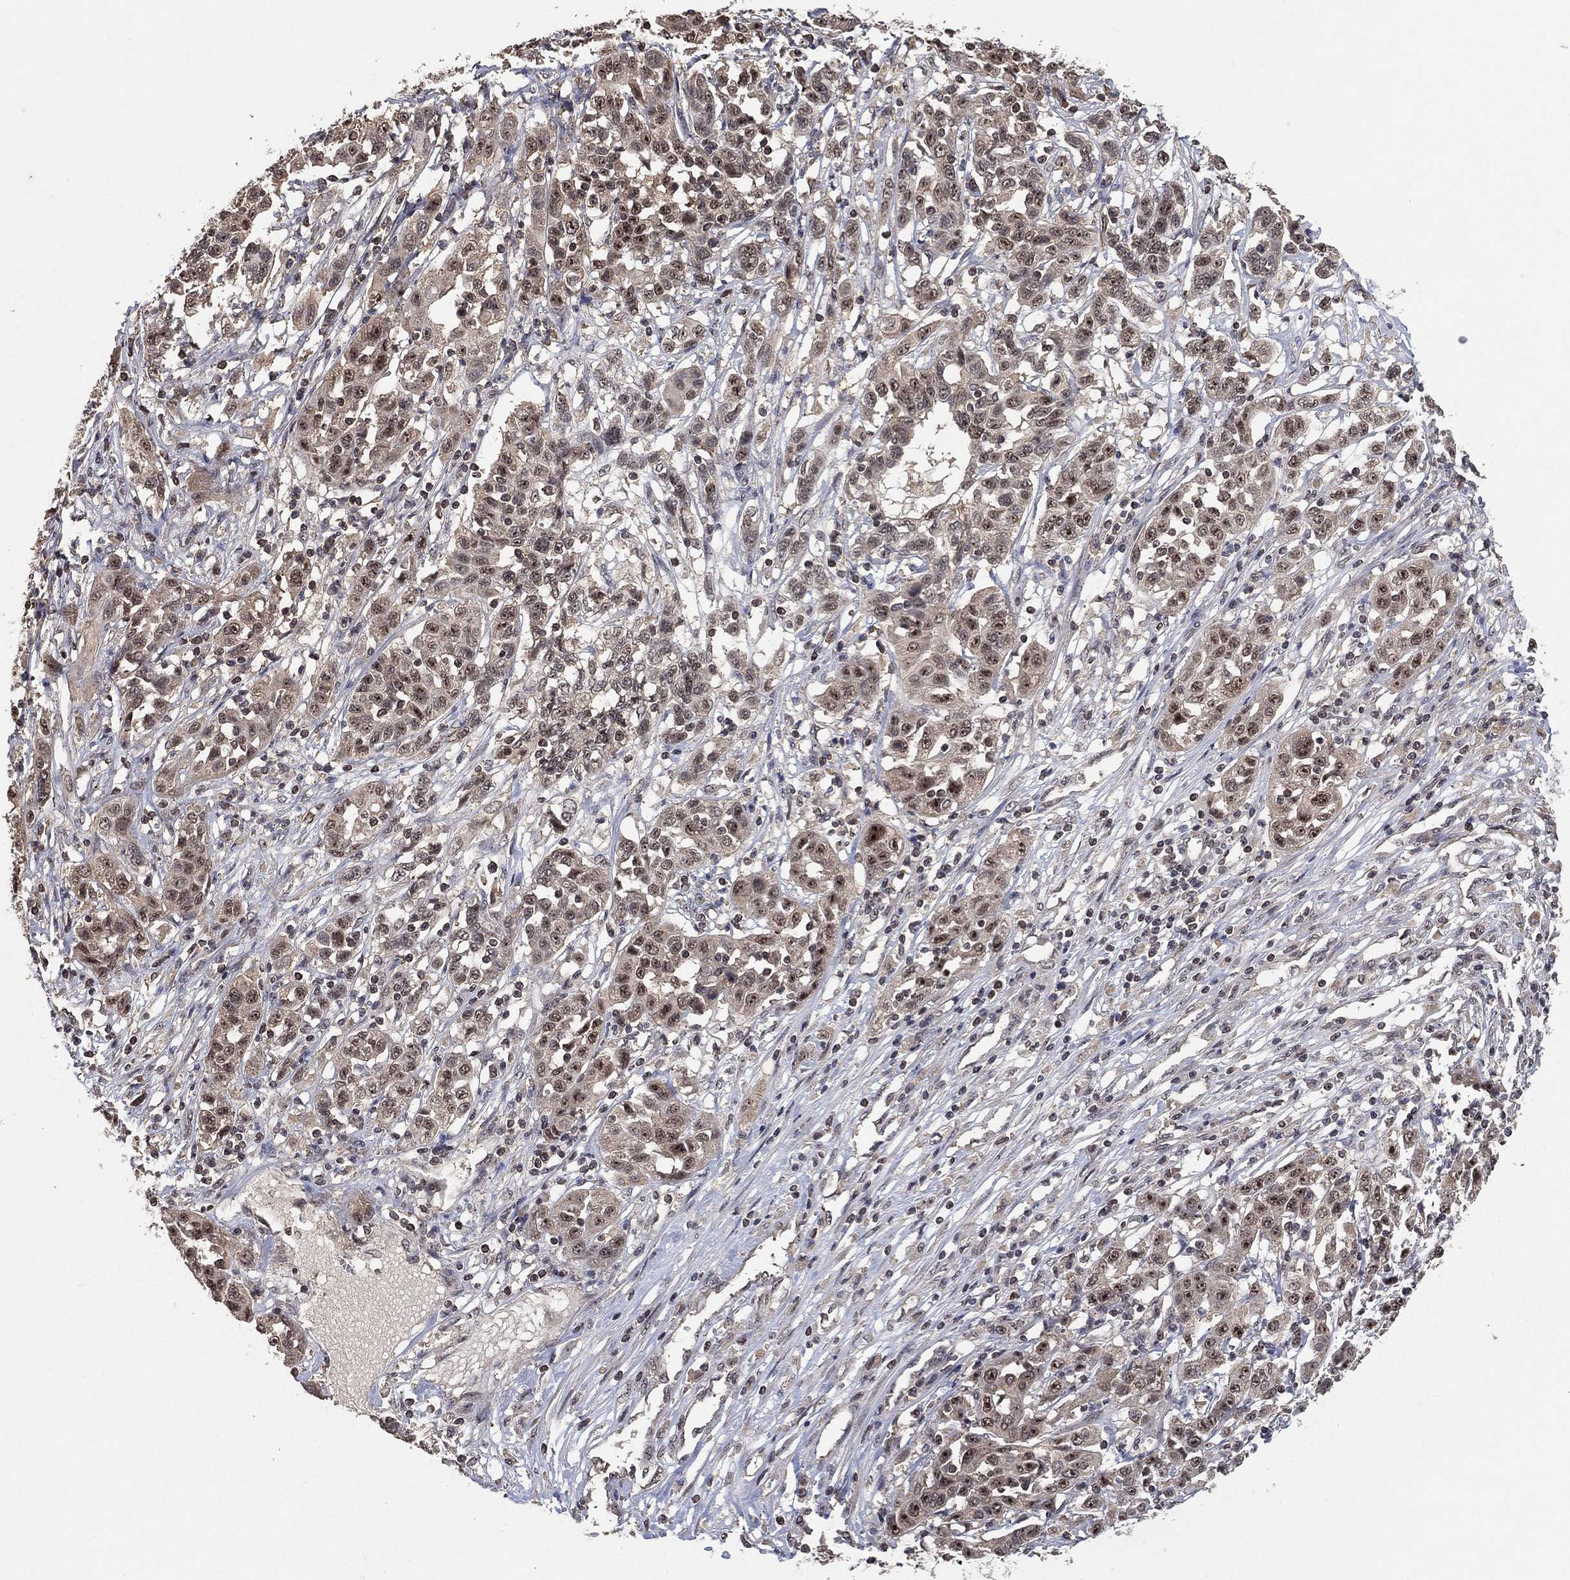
{"staining": {"intensity": "moderate", "quantity": "<25%", "location": "nuclear"}, "tissue": "liver cancer", "cell_type": "Tumor cells", "image_type": "cancer", "snomed": [{"axis": "morphology", "description": "Adenocarcinoma, NOS"}, {"axis": "morphology", "description": "Cholangiocarcinoma"}, {"axis": "topography", "description": "Liver"}], "caption": "Immunohistochemical staining of cholangiocarcinoma (liver) demonstrates low levels of moderate nuclear protein staining in about <25% of tumor cells.", "gene": "NELFCD", "patient": {"sex": "male", "age": 64}}